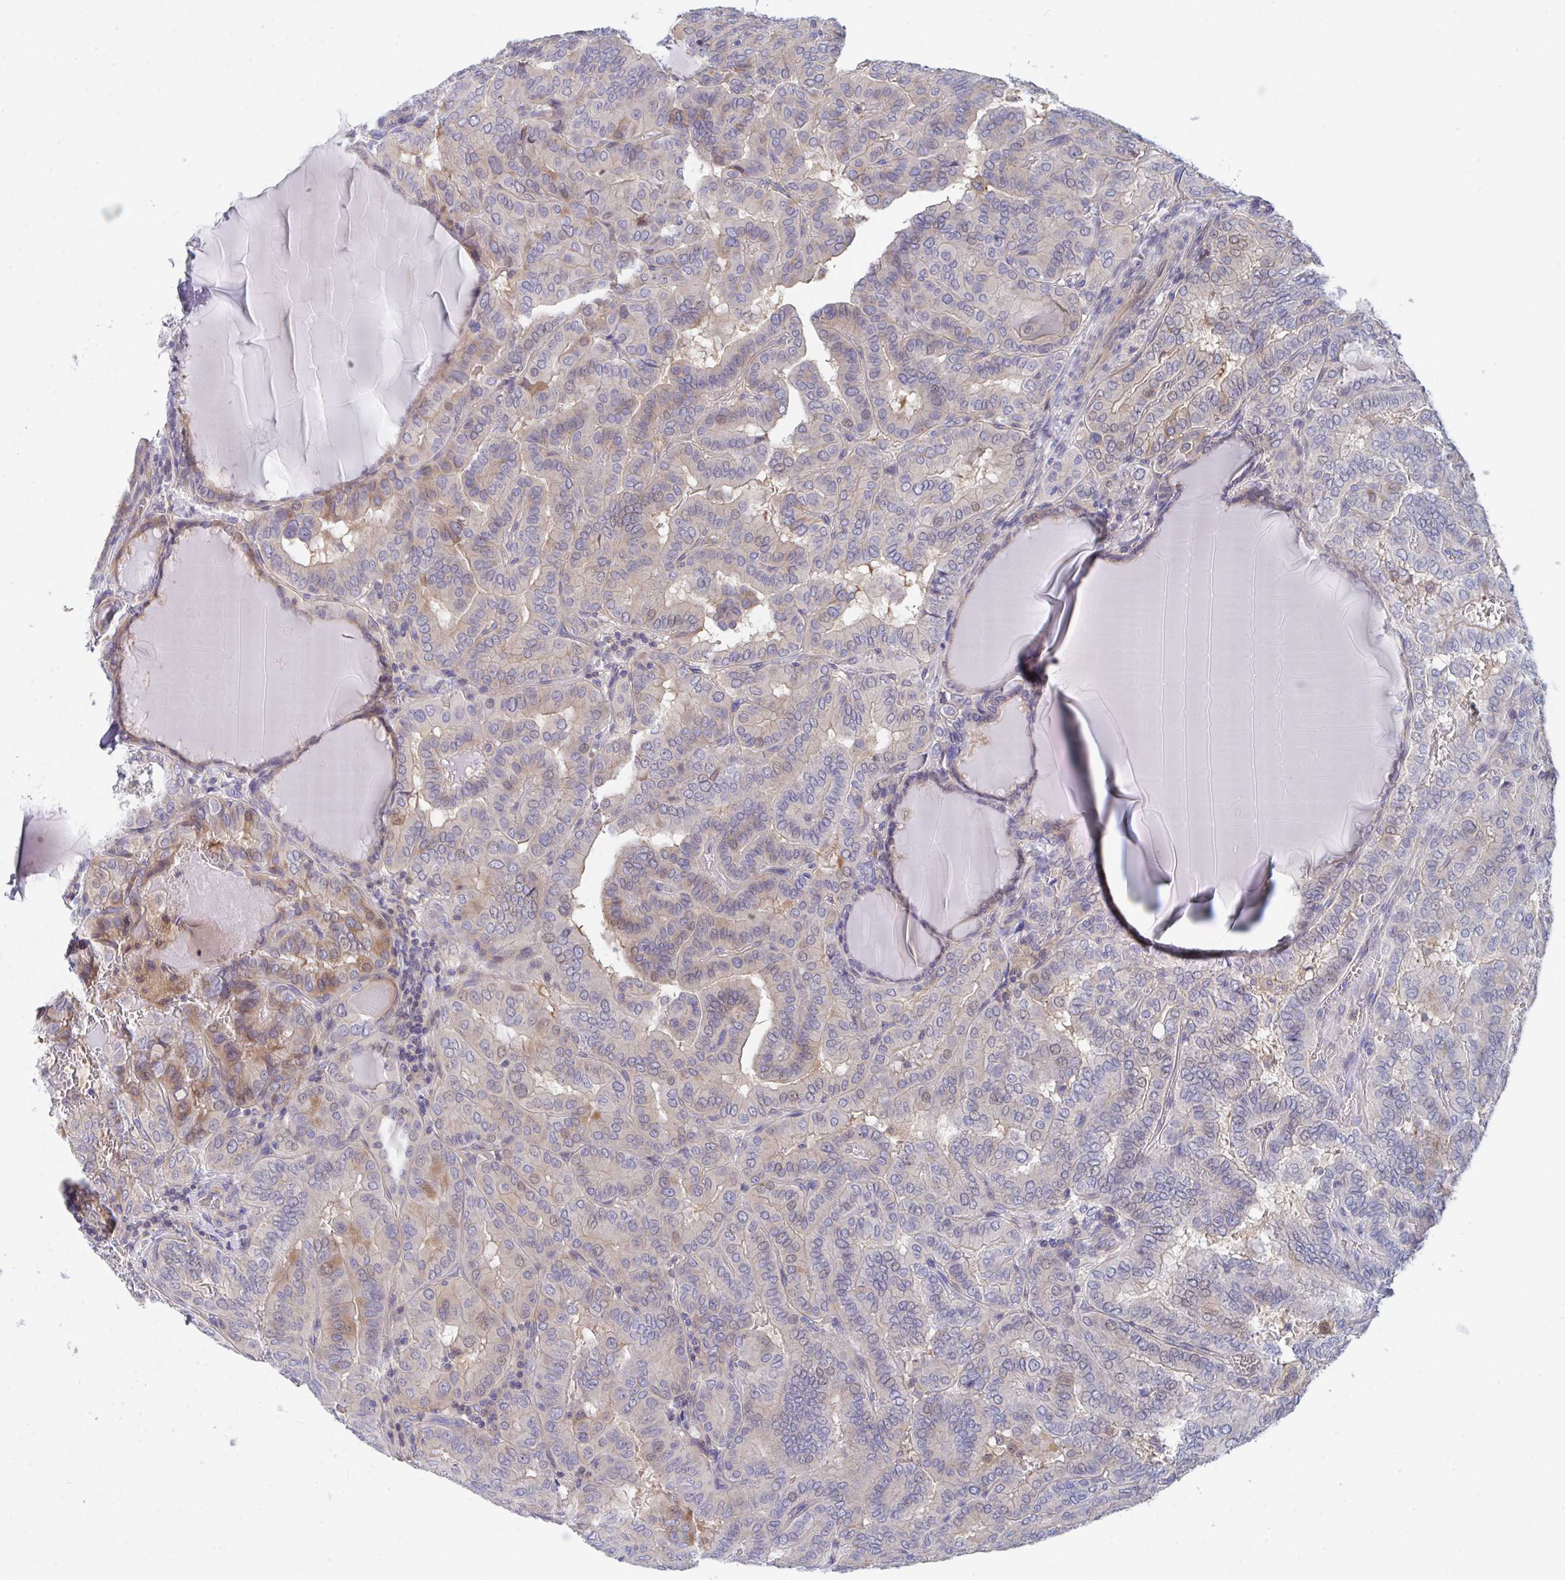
{"staining": {"intensity": "moderate", "quantity": "<25%", "location": "cytoplasmic/membranous,nuclear"}, "tissue": "thyroid cancer", "cell_type": "Tumor cells", "image_type": "cancer", "snomed": [{"axis": "morphology", "description": "Papillary adenocarcinoma, NOS"}, {"axis": "topography", "description": "Thyroid gland"}], "caption": "Thyroid papillary adenocarcinoma tissue displays moderate cytoplasmic/membranous and nuclear expression in approximately <25% of tumor cells", "gene": "P2RX3", "patient": {"sex": "female", "age": 46}}